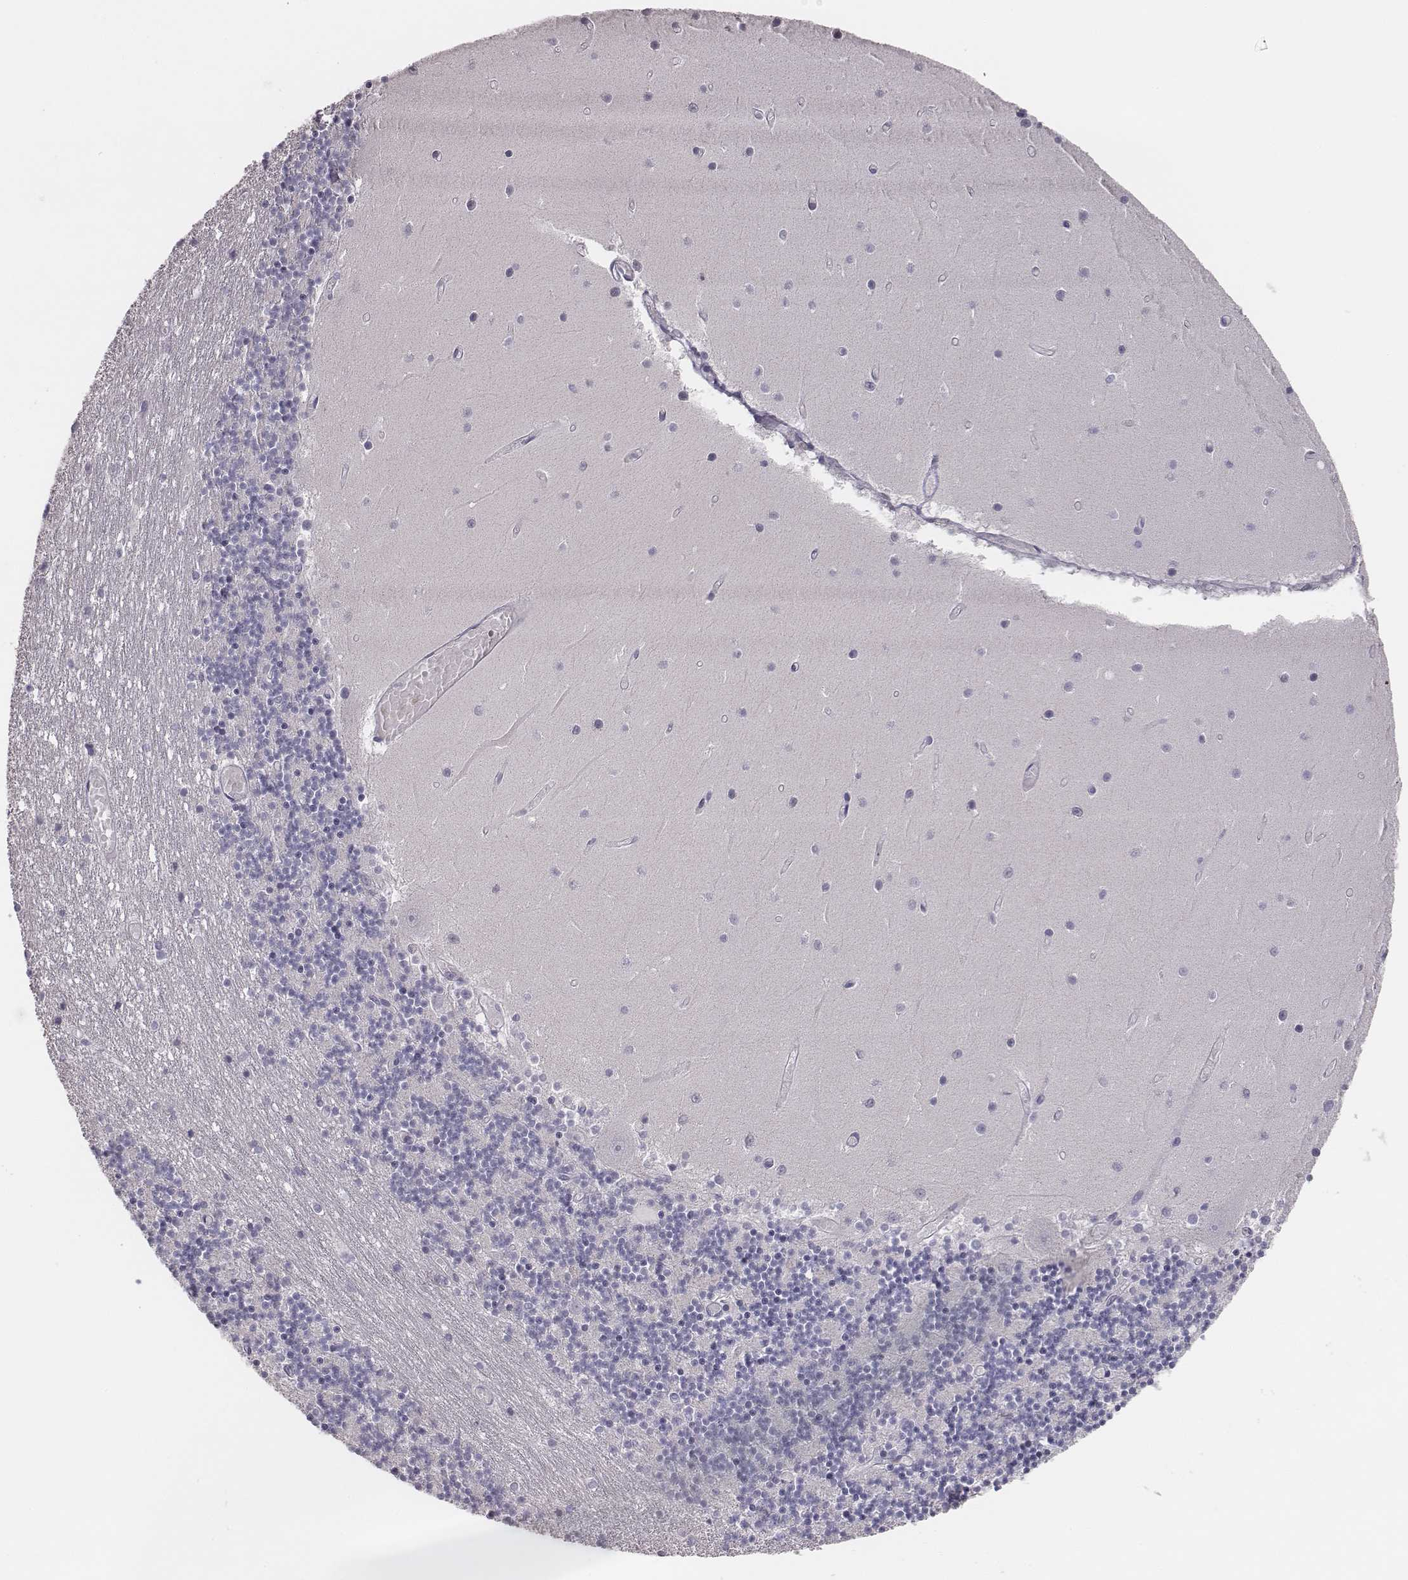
{"staining": {"intensity": "negative", "quantity": "none", "location": "none"}, "tissue": "cerebellum", "cell_type": "Cells in granular layer", "image_type": "normal", "snomed": [{"axis": "morphology", "description": "Normal tissue, NOS"}, {"axis": "topography", "description": "Cerebellum"}], "caption": "Immunohistochemistry histopathology image of benign cerebellum stained for a protein (brown), which displays no staining in cells in granular layer. (DAB (3,3'-diaminobenzidine) immunohistochemistry (IHC) with hematoxylin counter stain).", "gene": "MYH6", "patient": {"sex": "female", "age": 28}}